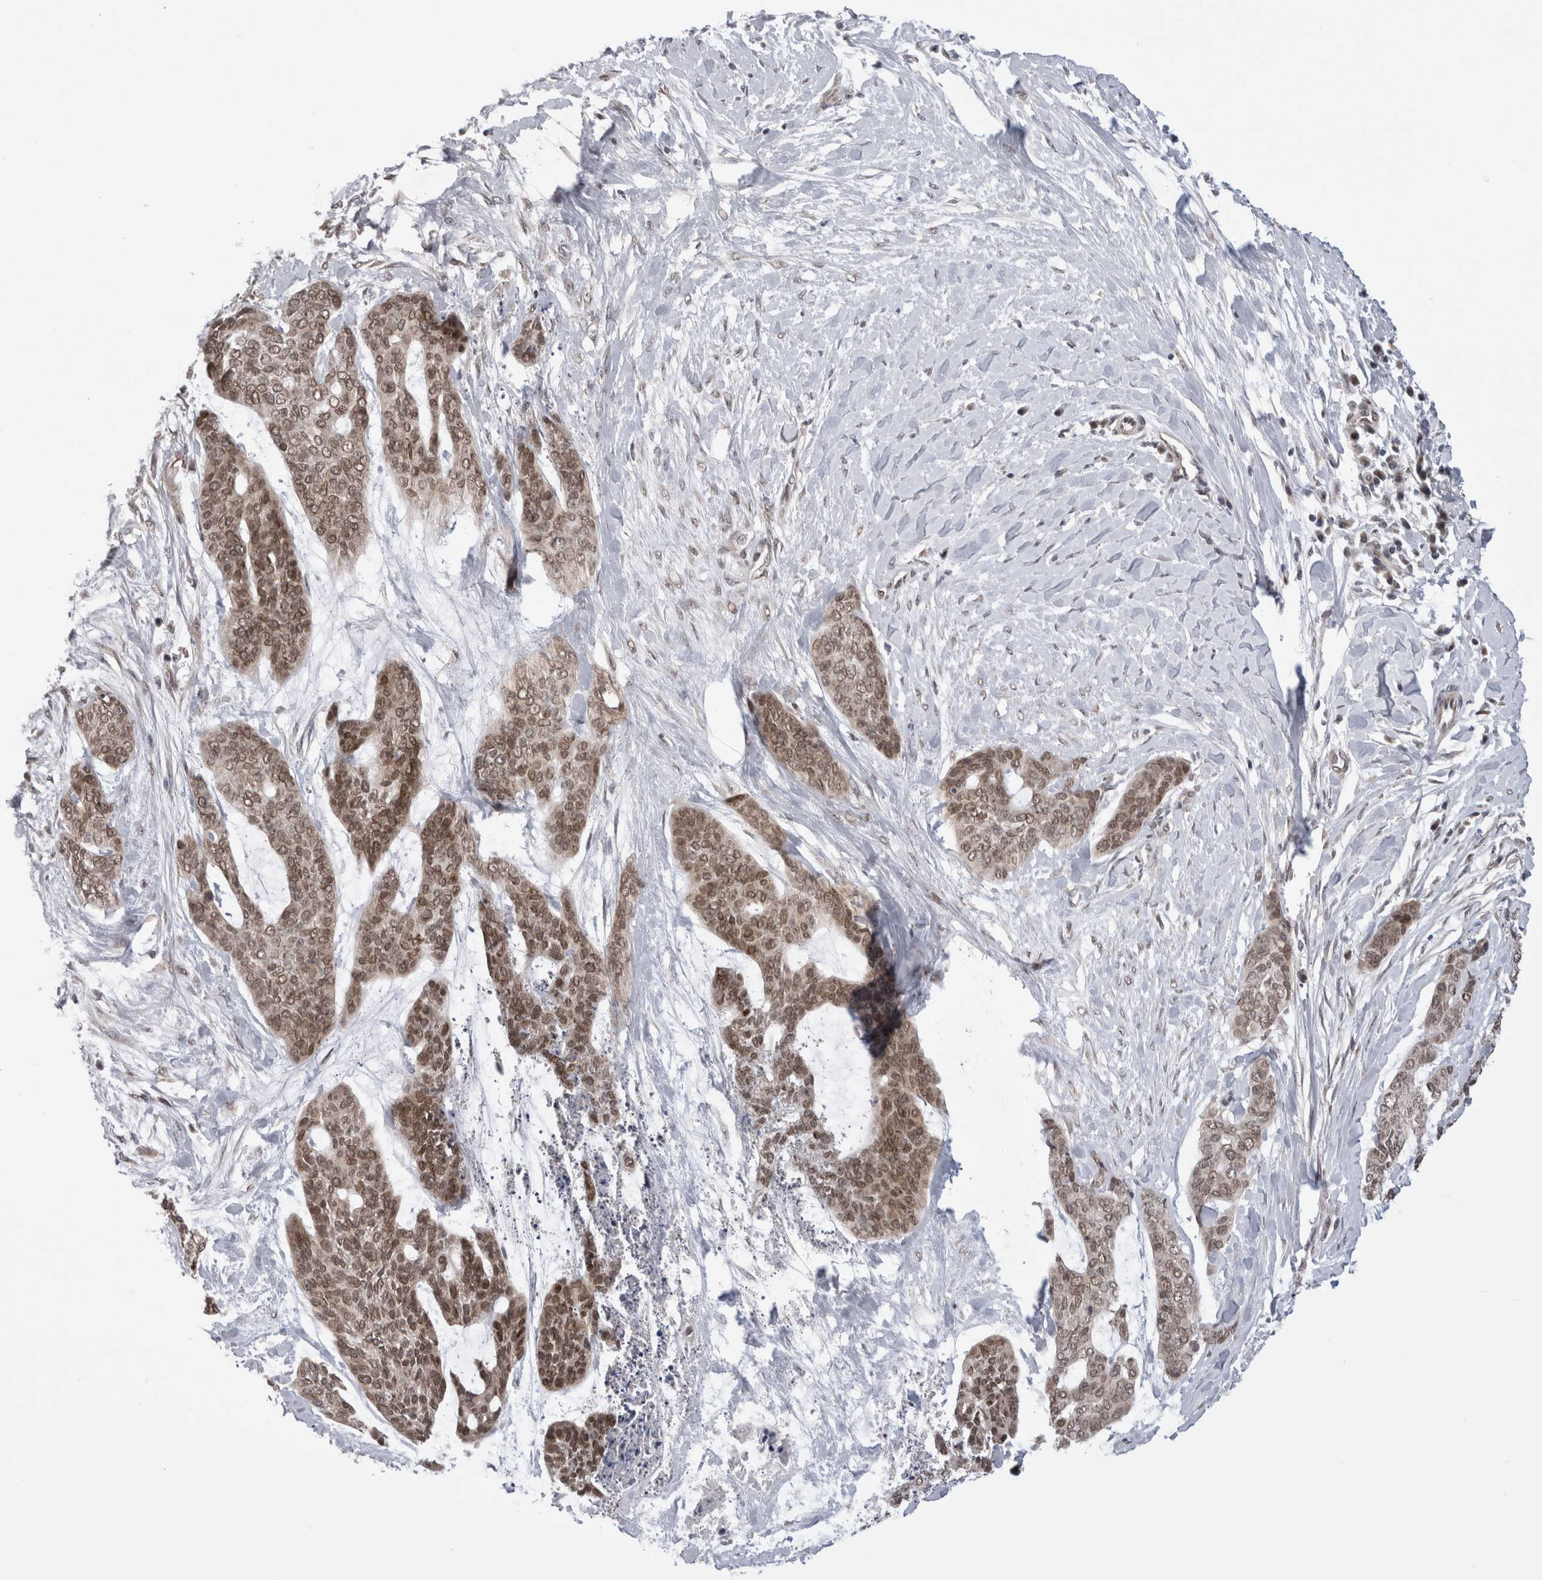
{"staining": {"intensity": "moderate", "quantity": ">75%", "location": "nuclear"}, "tissue": "skin cancer", "cell_type": "Tumor cells", "image_type": "cancer", "snomed": [{"axis": "morphology", "description": "Basal cell carcinoma"}, {"axis": "topography", "description": "Skin"}], "caption": "A brown stain labels moderate nuclear positivity of a protein in skin cancer (basal cell carcinoma) tumor cells. The staining is performed using DAB (3,3'-diaminobenzidine) brown chromogen to label protein expression. The nuclei are counter-stained blue using hematoxylin.", "gene": "ZNF341", "patient": {"sex": "female", "age": 64}}